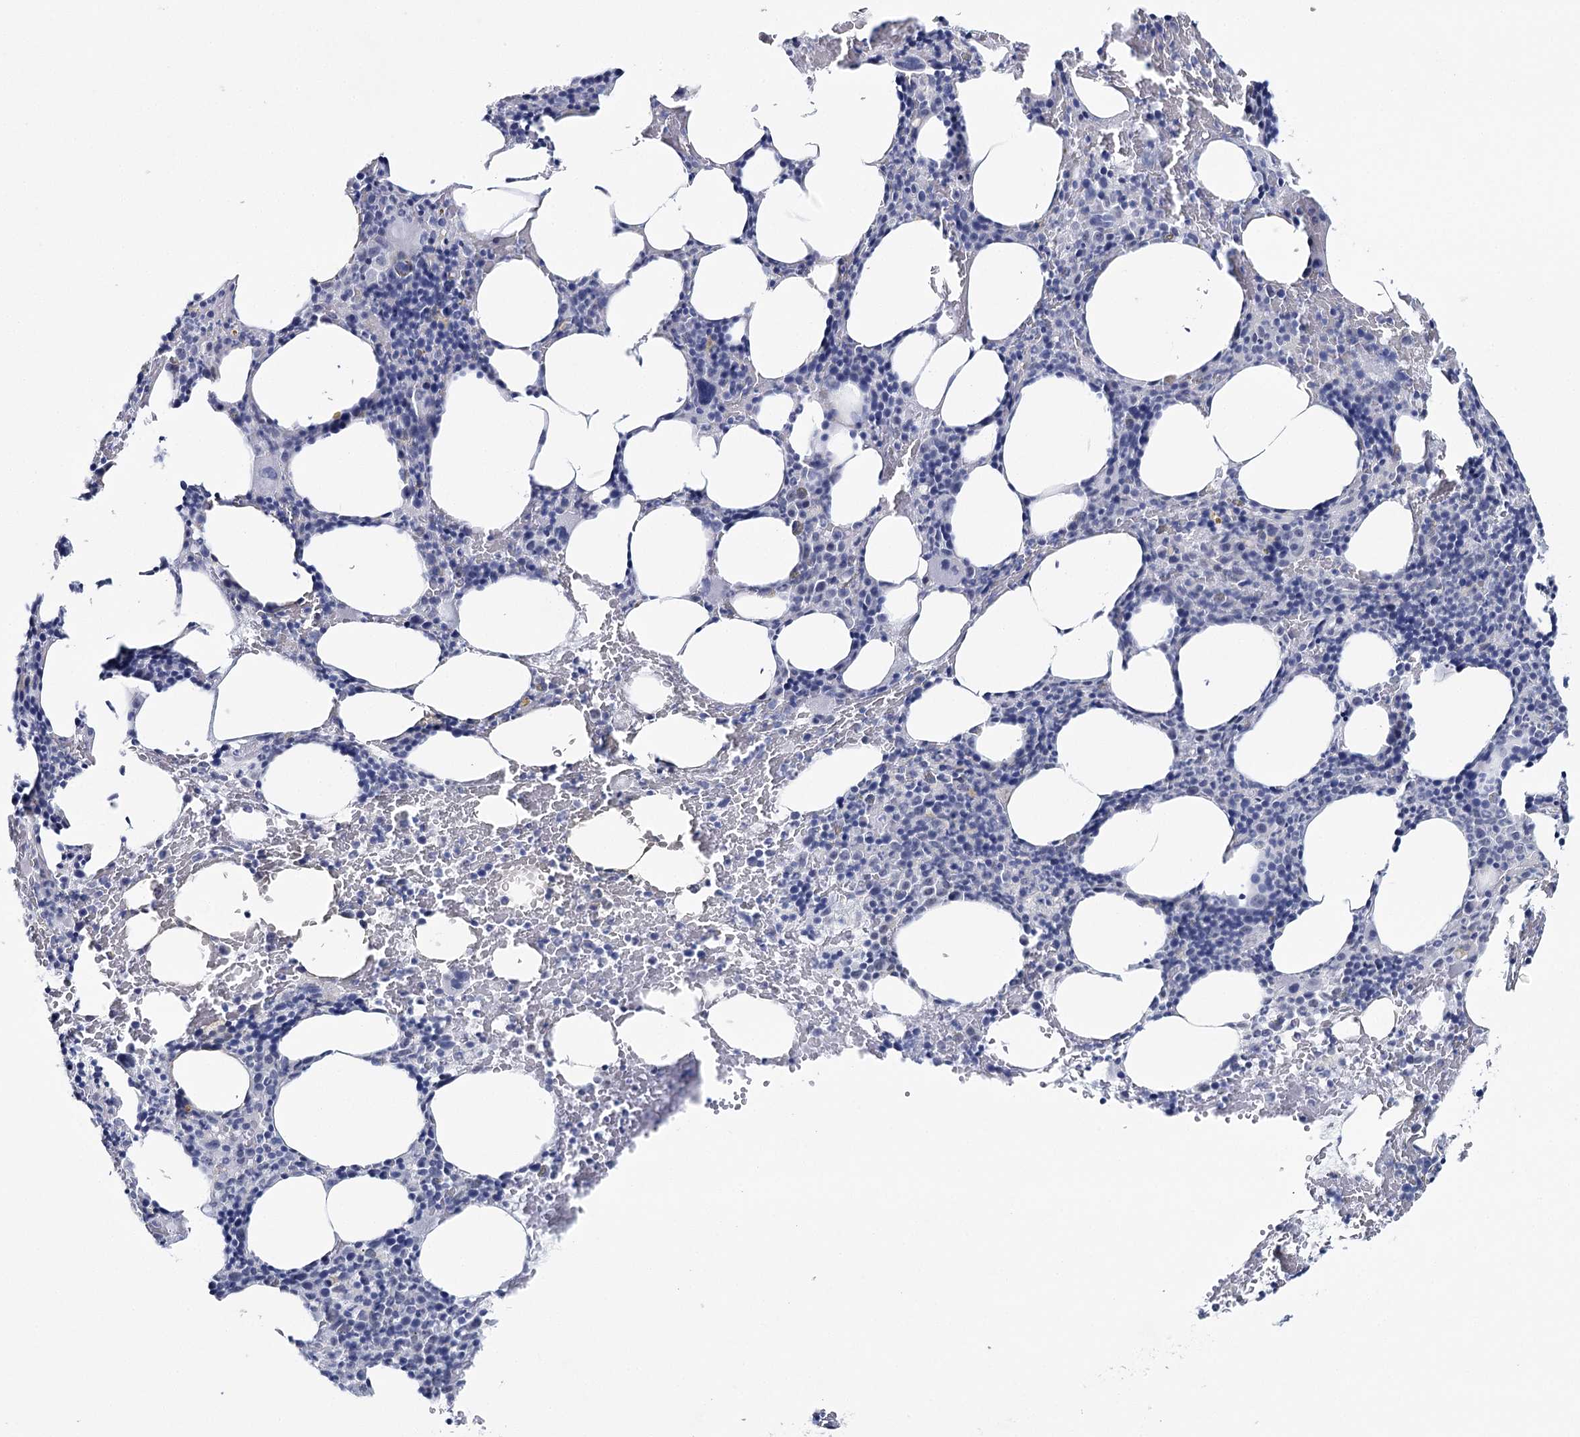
{"staining": {"intensity": "negative", "quantity": "none", "location": "none"}, "tissue": "bone marrow", "cell_type": "Hematopoietic cells", "image_type": "normal", "snomed": [{"axis": "morphology", "description": "Normal tissue, NOS"}, {"axis": "topography", "description": "Bone marrow"}], "caption": "Immunohistochemical staining of benign bone marrow shows no significant staining in hematopoietic cells.", "gene": "ZC3H8", "patient": {"sex": "male", "age": 62}}